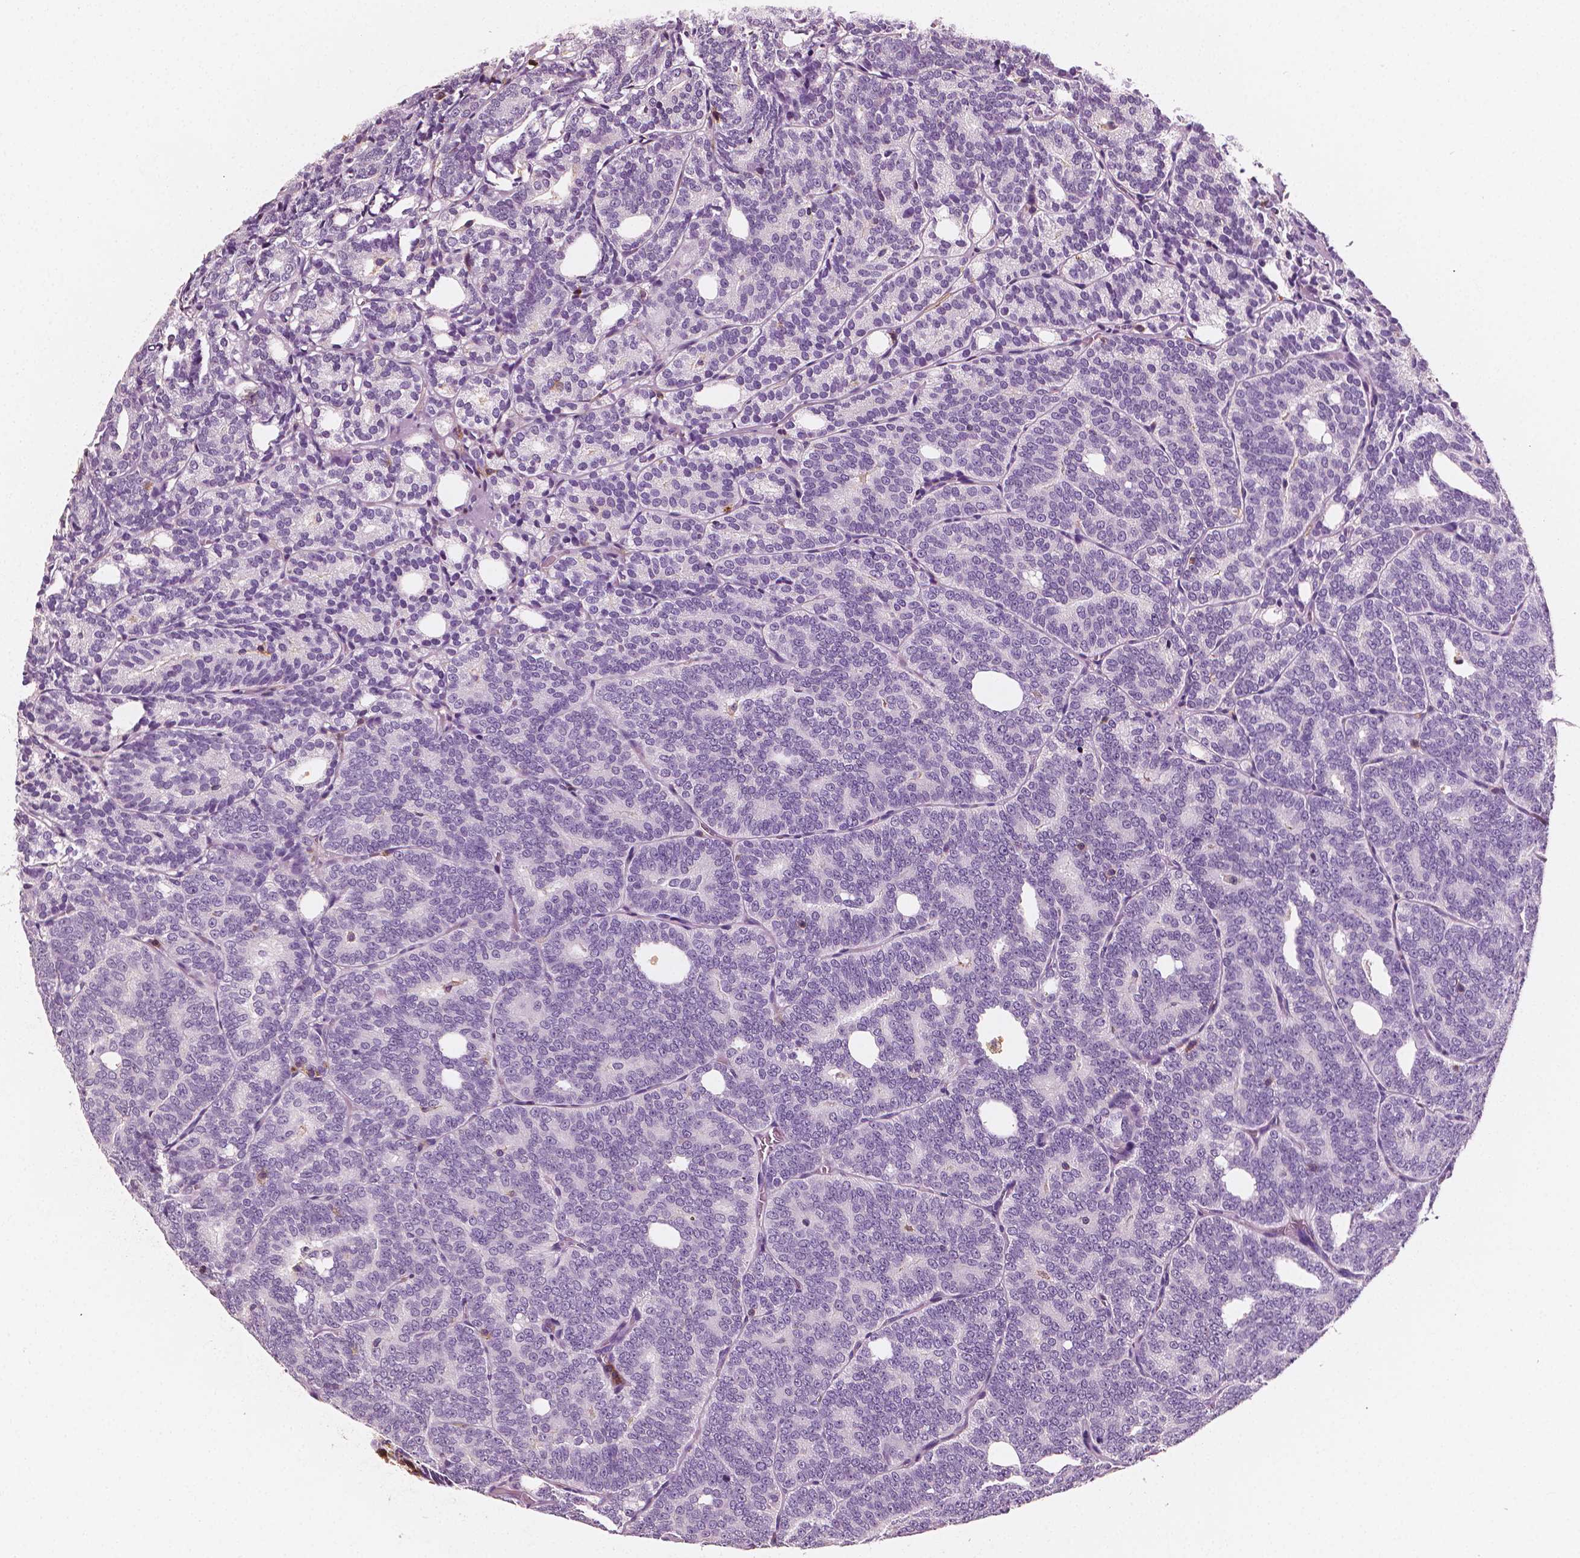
{"staining": {"intensity": "negative", "quantity": "none", "location": "none"}, "tissue": "prostate cancer", "cell_type": "Tumor cells", "image_type": "cancer", "snomed": [{"axis": "morphology", "description": "Adenocarcinoma, High grade"}, {"axis": "topography", "description": "Prostate"}], "caption": "An immunohistochemistry (IHC) image of high-grade adenocarcinoma (prostate) is shown. There is no staining in tumor cells of high-grade adenocarcinoma (prostate).", "gene": "PTPRC", "patient": {"sex": "male", "age": 53}}